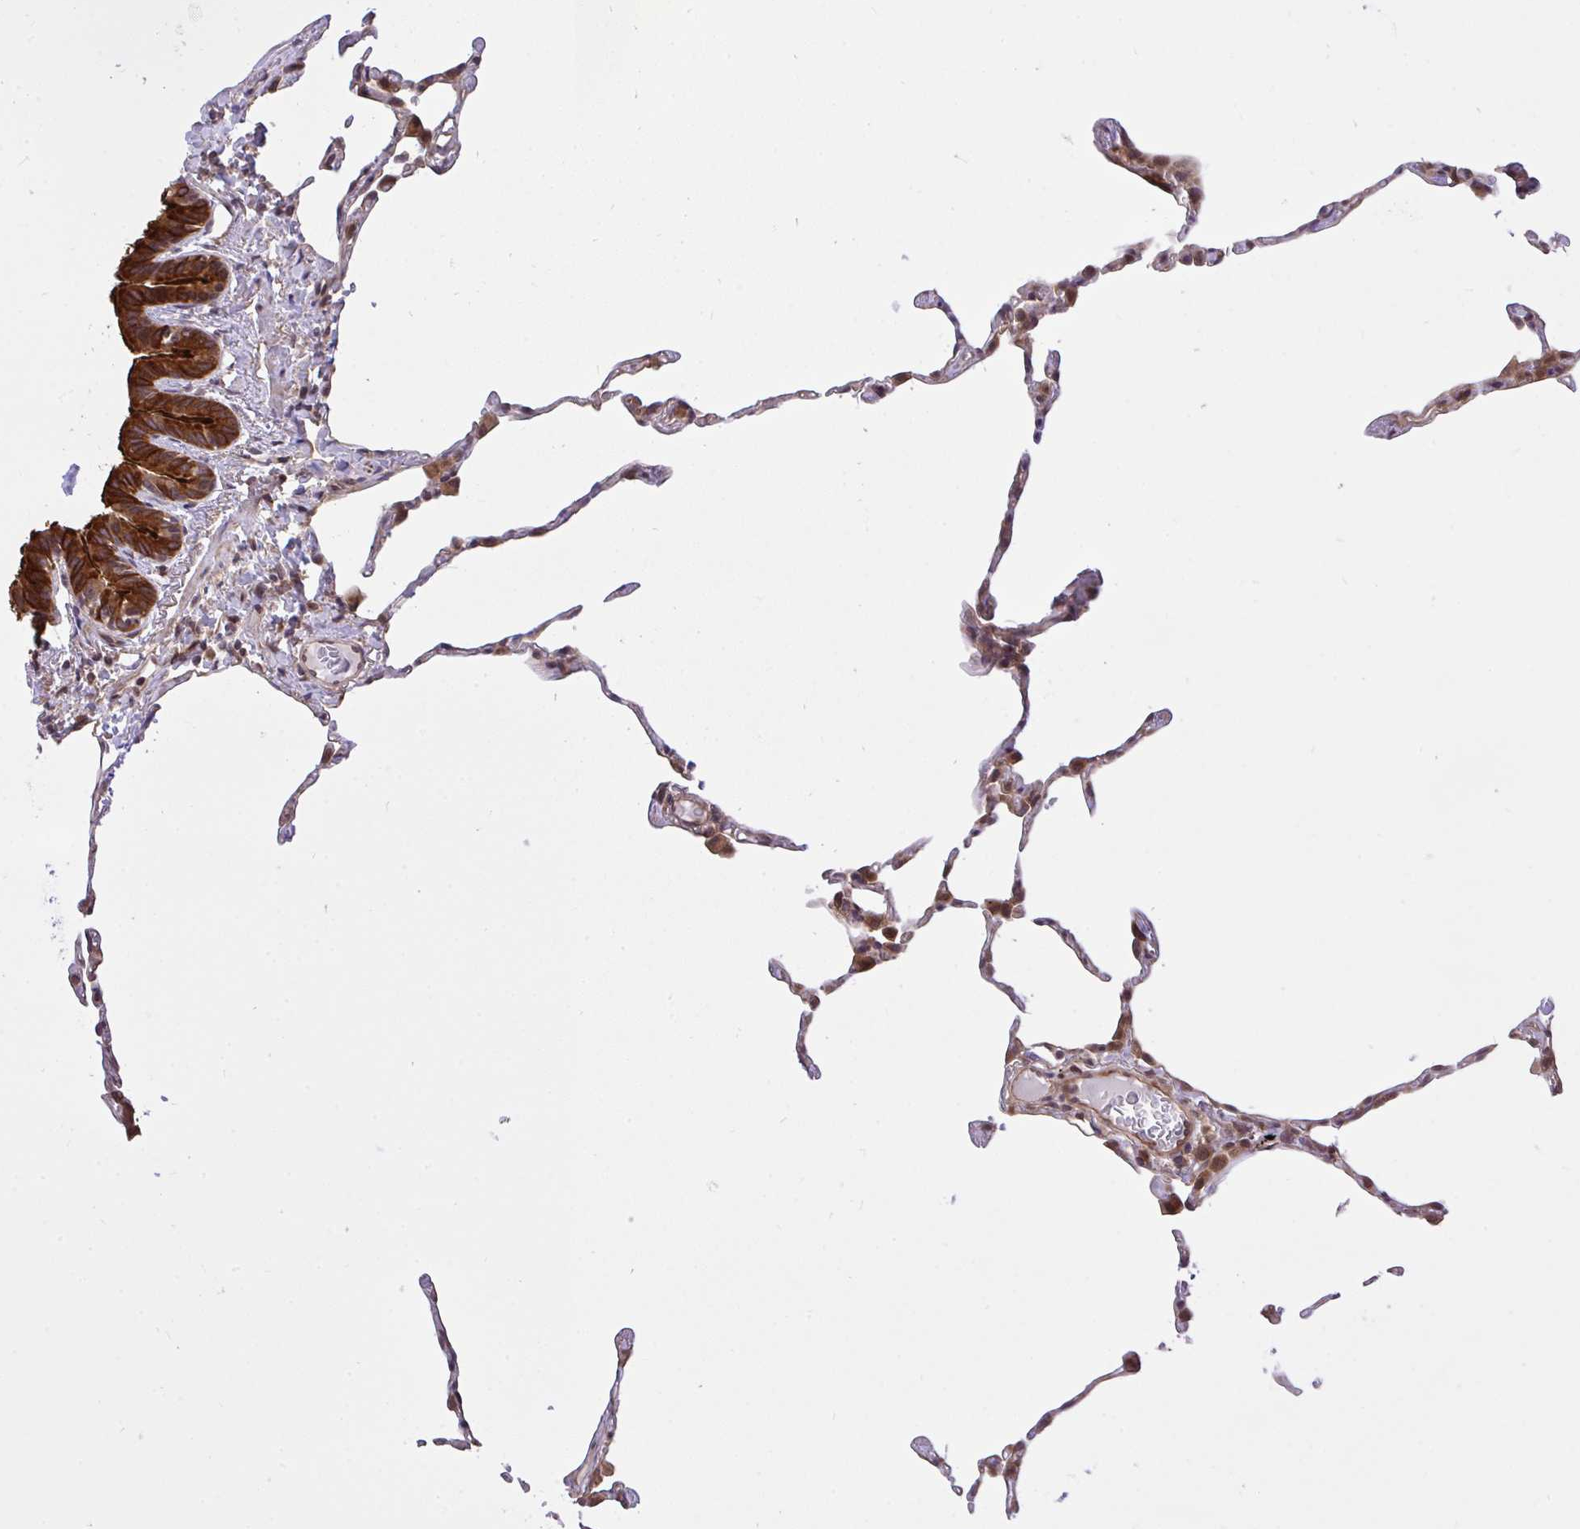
{"staining": {"intensity": "moderate", "quantity": "<25%", "location": "cytoplasmic/membranous"}, "tissue": "lung", "cell_type": "Alveolar cells", "image_type": "normal", "snomed": [{"axis": "morphology", "description": "Normal tissue, NOS"}, {"axis": "topography", "description": "Lung"}], "caption": "Protein staining of benign lung reveals moderate cytoplasmic/membranous positivity in about <25% of alveolar cells.", "gene": "ERI1", "patient": {"sex": "female", "age": 57}}